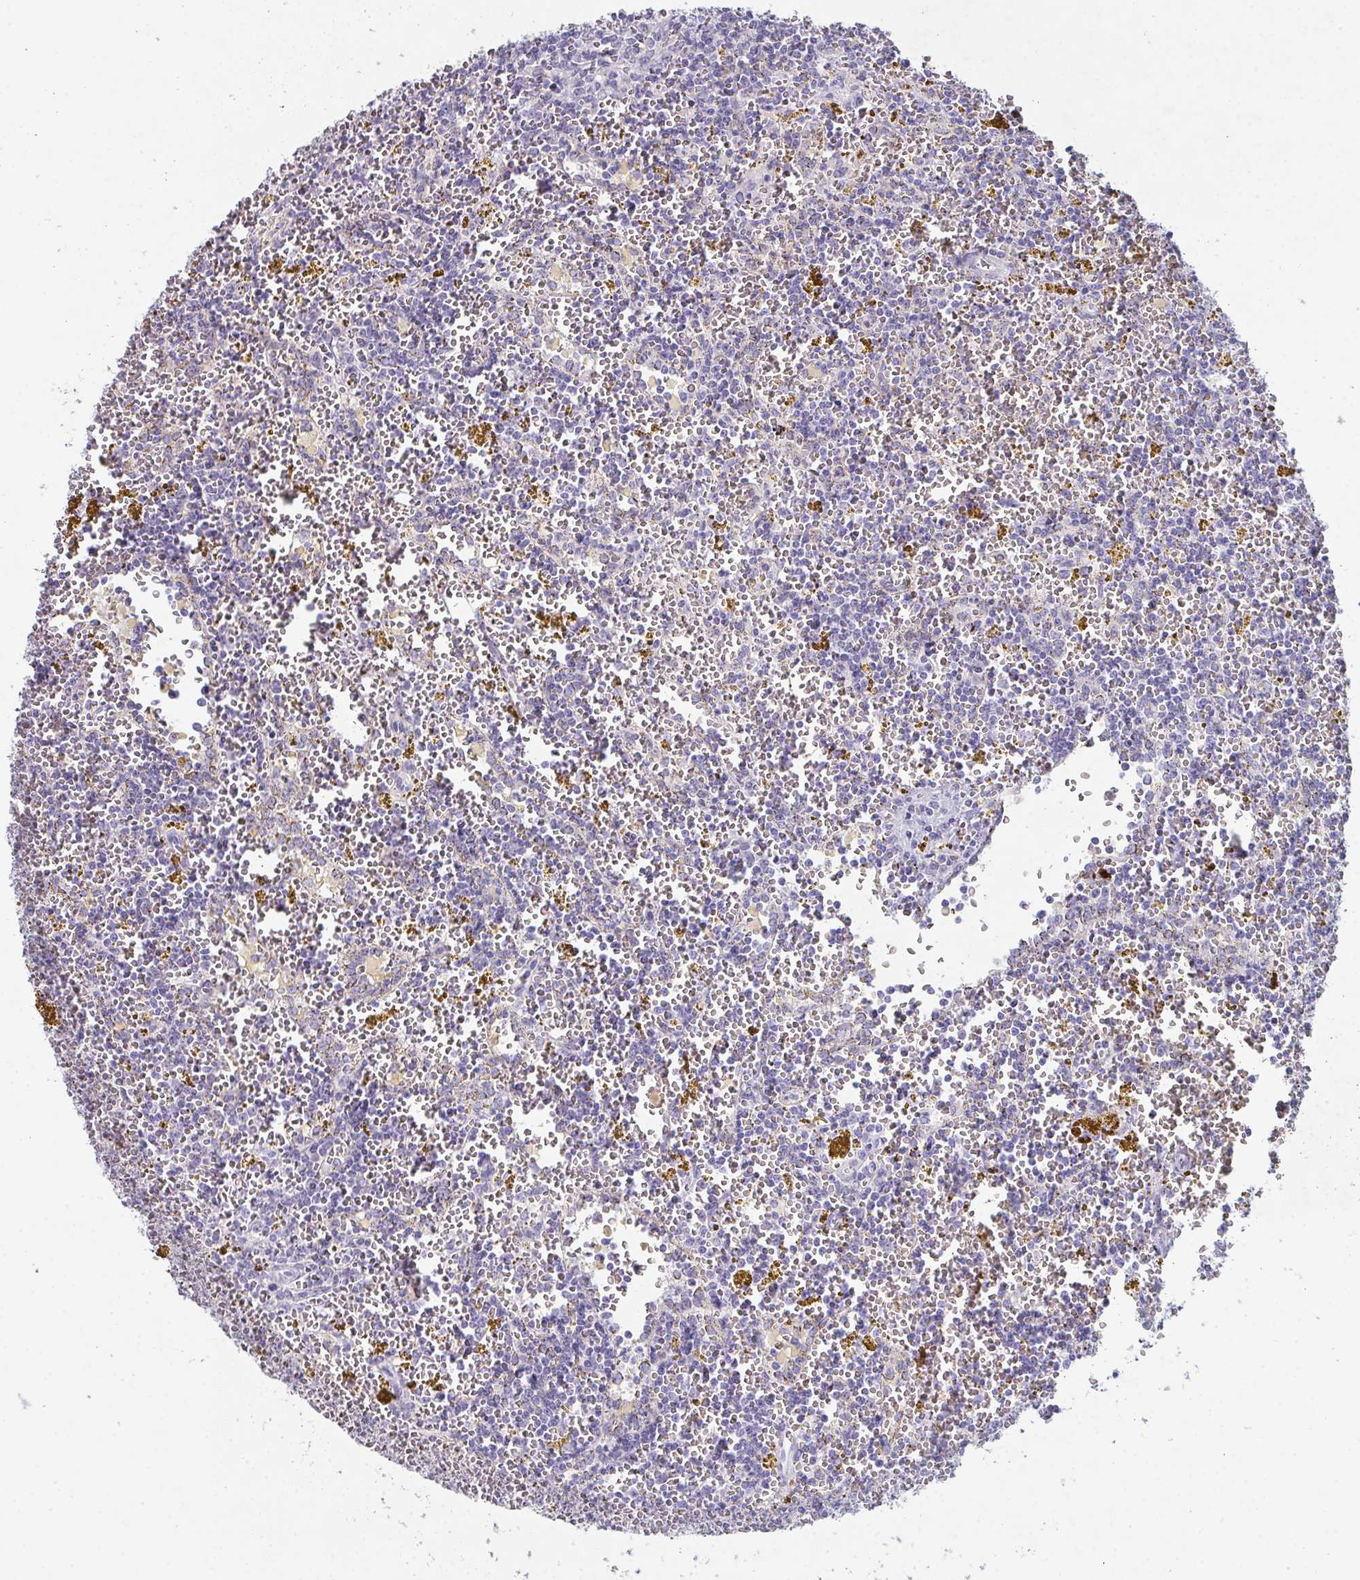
{"staining": {"intensity": "negative", "quantity": "none", "location": "none"}, "tissue": "lymphoma", "cell_type": "Tumor cells", "image_type": "cancer", "snomed": [{"axis": "morphology", "description": "Malignant lymphoma, non-Hodgkin's type, Low grade"}, {"axis": "topography", "description": "Spleen"}, {"axis": "topography", "description": "Lymph node"}], "caption": "Immunohistochemical staining of human low-grade malignant lymphoma, non-Hodgkin's type shows no significant positivity in tumor cells. Nuclei are stained in blue.", "gene": "ADAM21", "patient": {"sex": "female", "age": 66}}